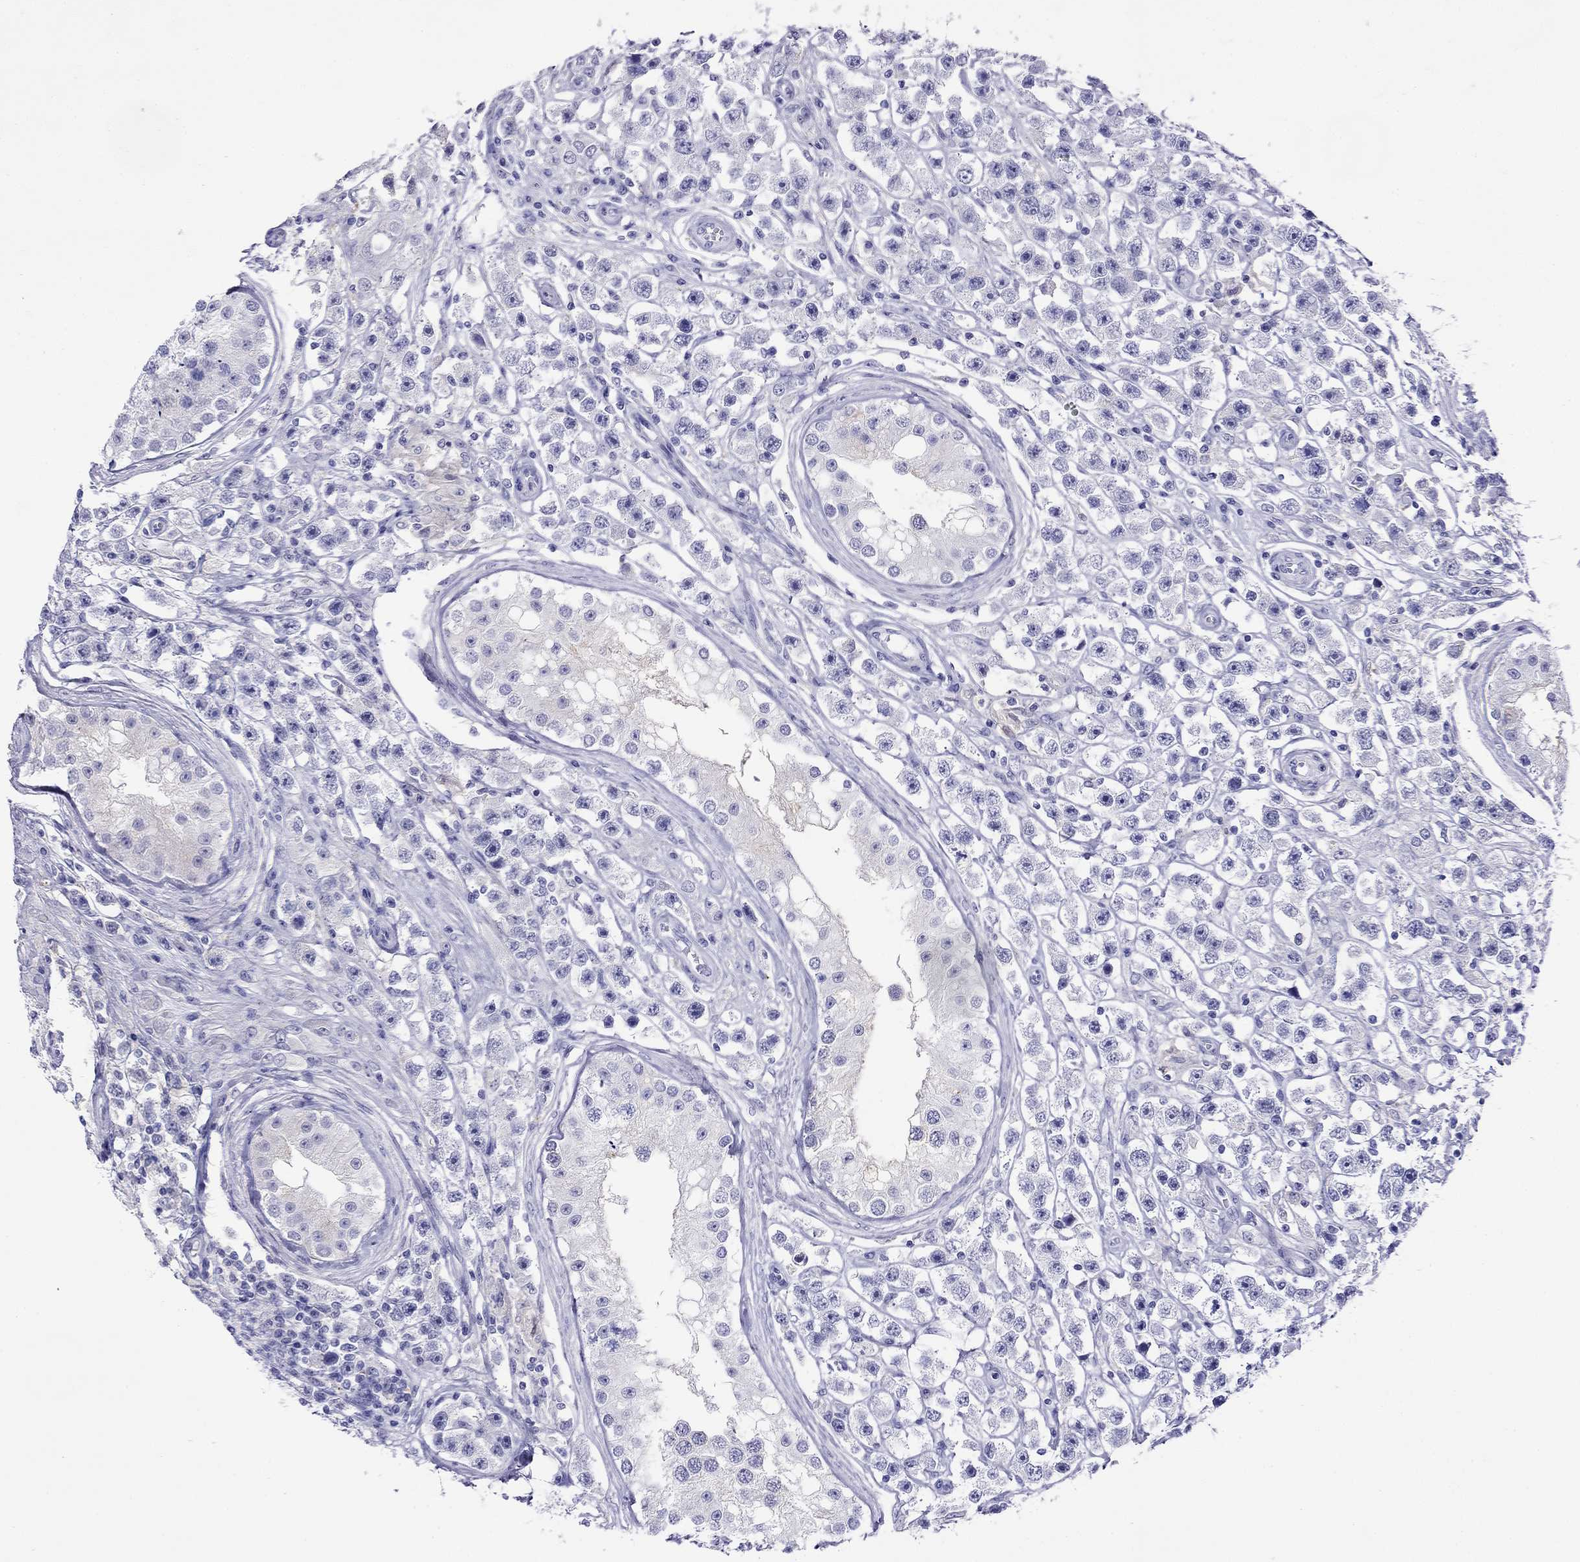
{"staining": {"intensity": "negative", "quantity": "none", "location": "none"}, "tissue": "testis cancer", "cell_type": "Tumor cells", "image_type": "cancer", "snomed": [{"axis": "morphology", "description": "Seminoma, NOS"}, {"axis": "topography", "description": "Testis"}], "caption": "Tumor cells are negative for brown protein staining in testis cancer.", "gene": "SLC30A8", "patient": {"sex": "male", "age": 45}}